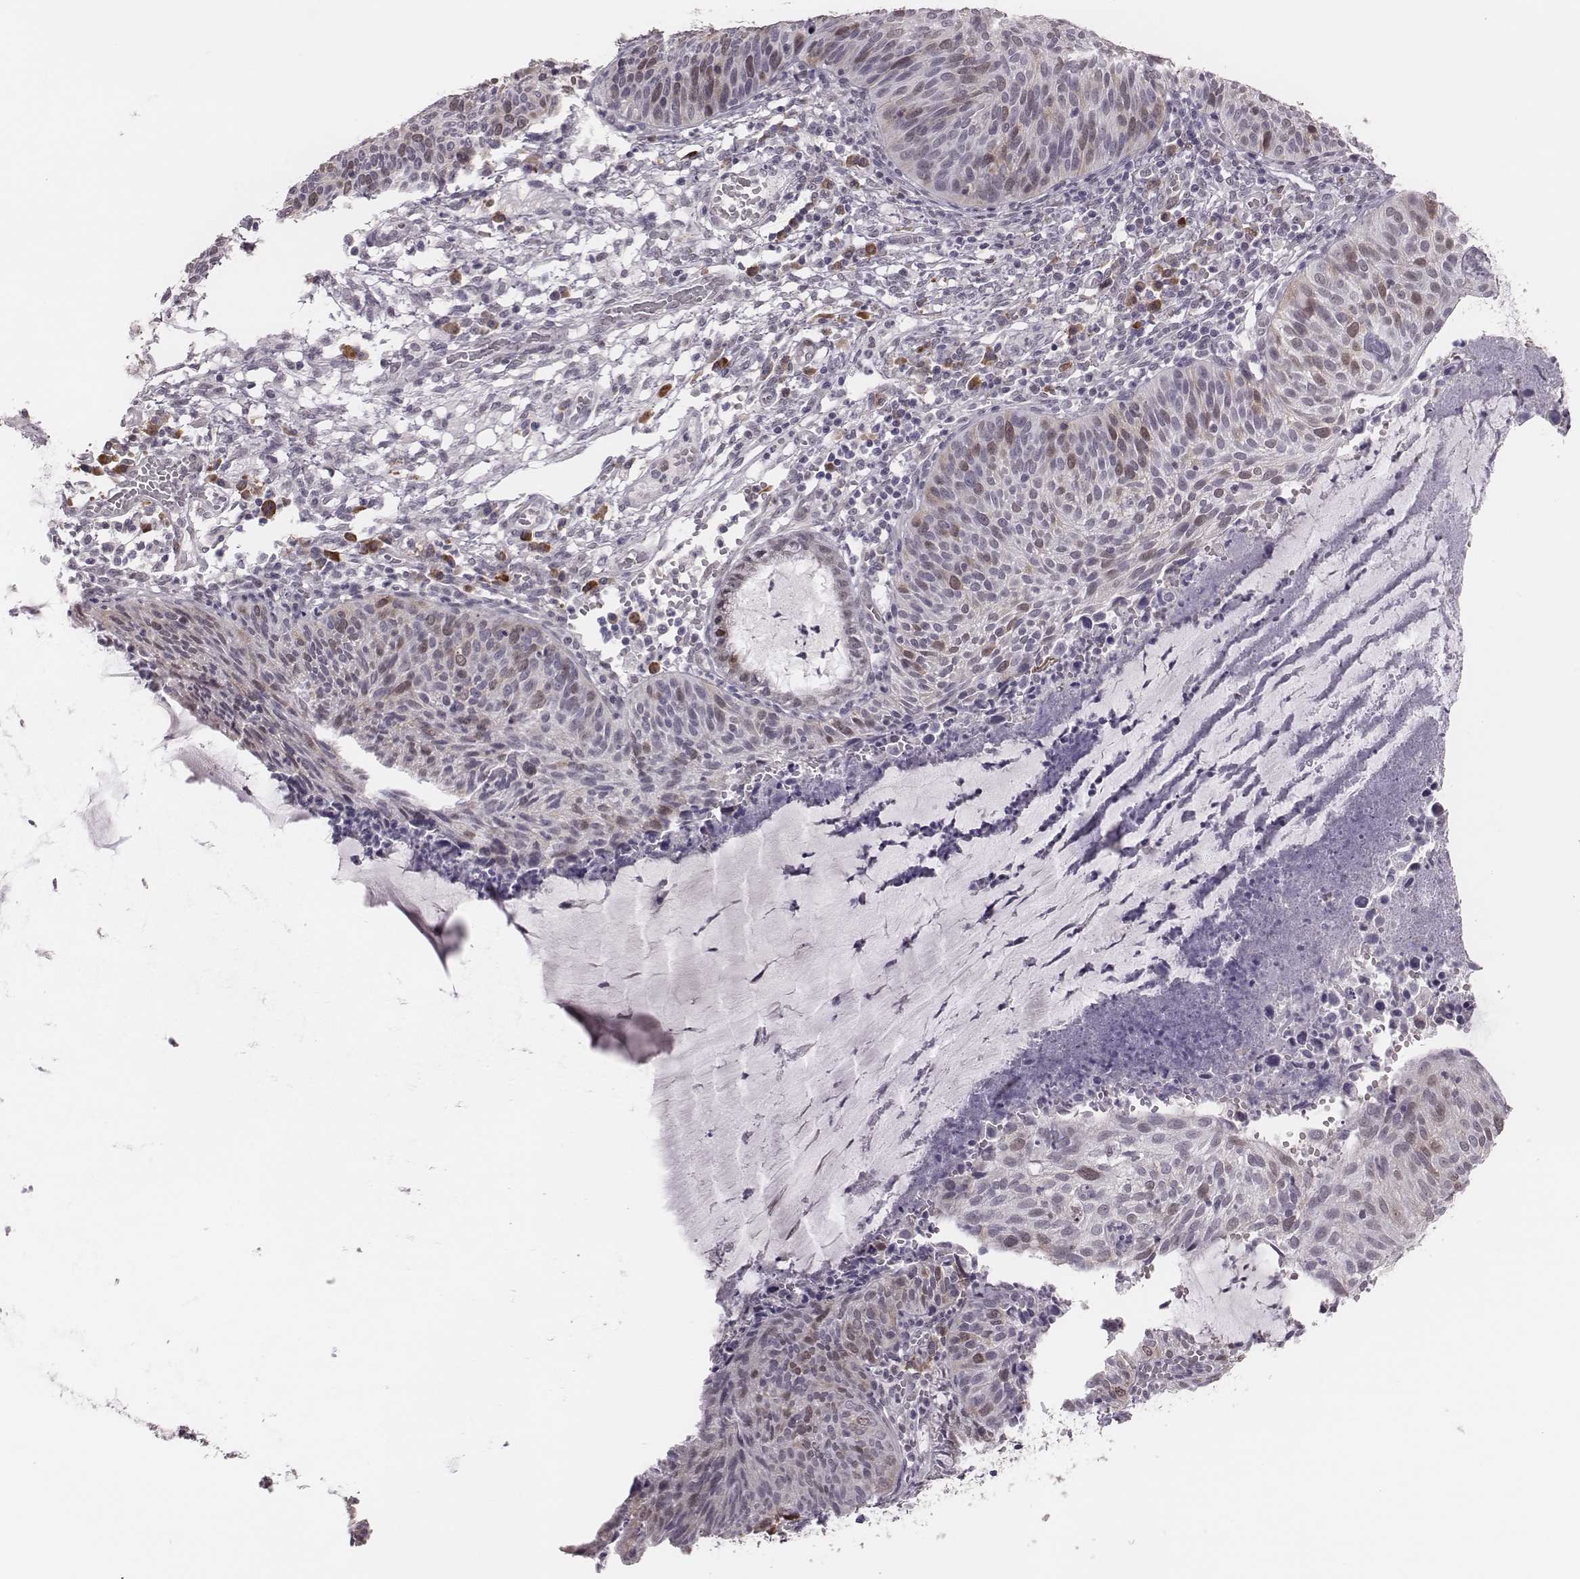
{"staining": {"intensity": "weak", "quantity": "25%-75%", "location": "cytoplasmic/membranous,nuclear"}, "tissue": "cervical cancer", "cell_type": "Tumor cells", "image_type": "cancer", "snomed": [{"axis": "morphology", "description": "Squamous cell carcinoma, NOS"}, {"axis": "topography", "description": "Cervix"}], "caption": "Weak cytoplasmic/membranous and nuclear expression is seen in about 25%-75% of tumor cells in cervical cancer (squamous cell carcinoma).", "gene": "PBK", "patient": {"sex": "female", "age": 36}}